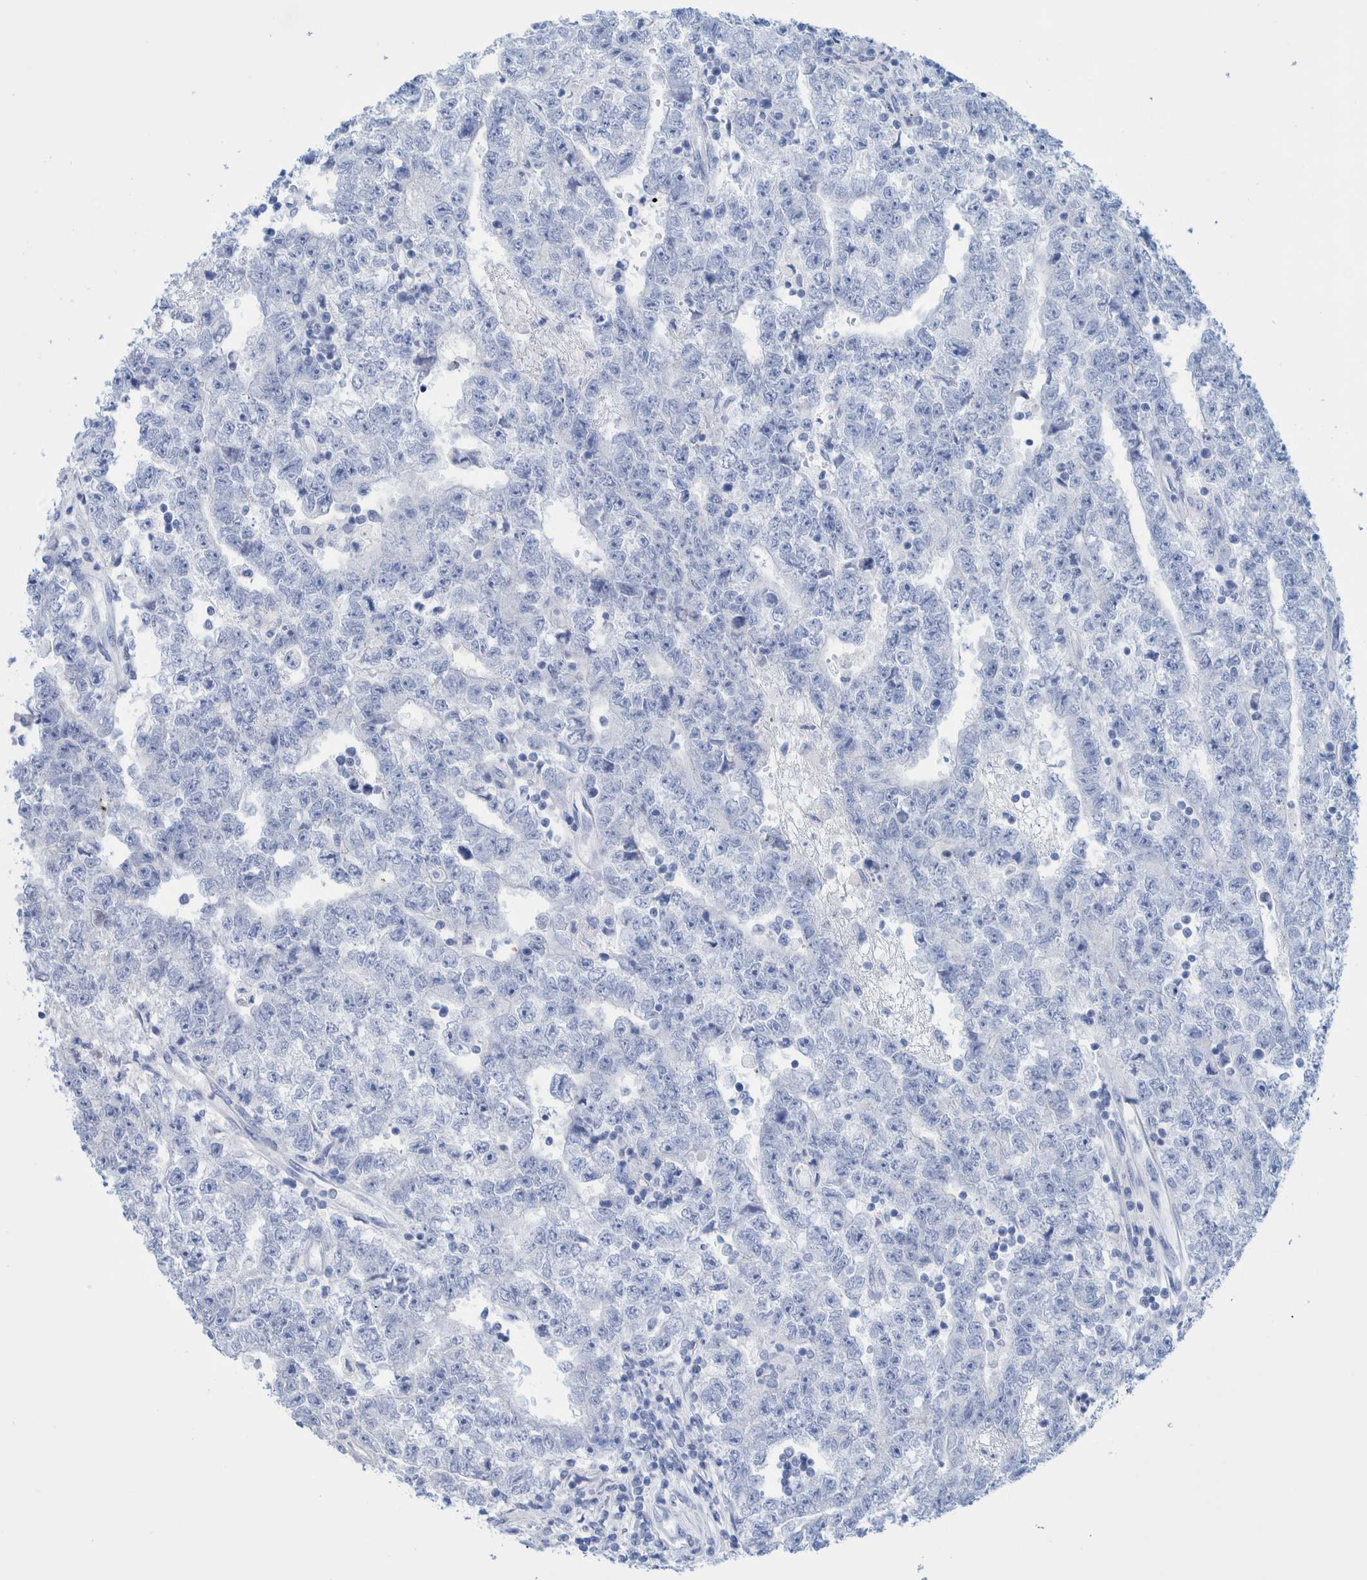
{"staining": {"intensity": "negative", "quantity": "none", "location": "none"}, "tissue": "testis cancer", "cell_type": "Tumor cells", "image_type": "cancer", "snomed": [{"axis": "morphology", "description": "Carcinoma, Embryonal, NOS"}, {"axis": "topography", "description": "Testis"}], "caption": "DAB immunohistochemical staining of embryonal carcinoma (testis) reveals no significant staining in tumor cells.", "gene": "PERP", "patient": {"sex": "male", "age": 25}}